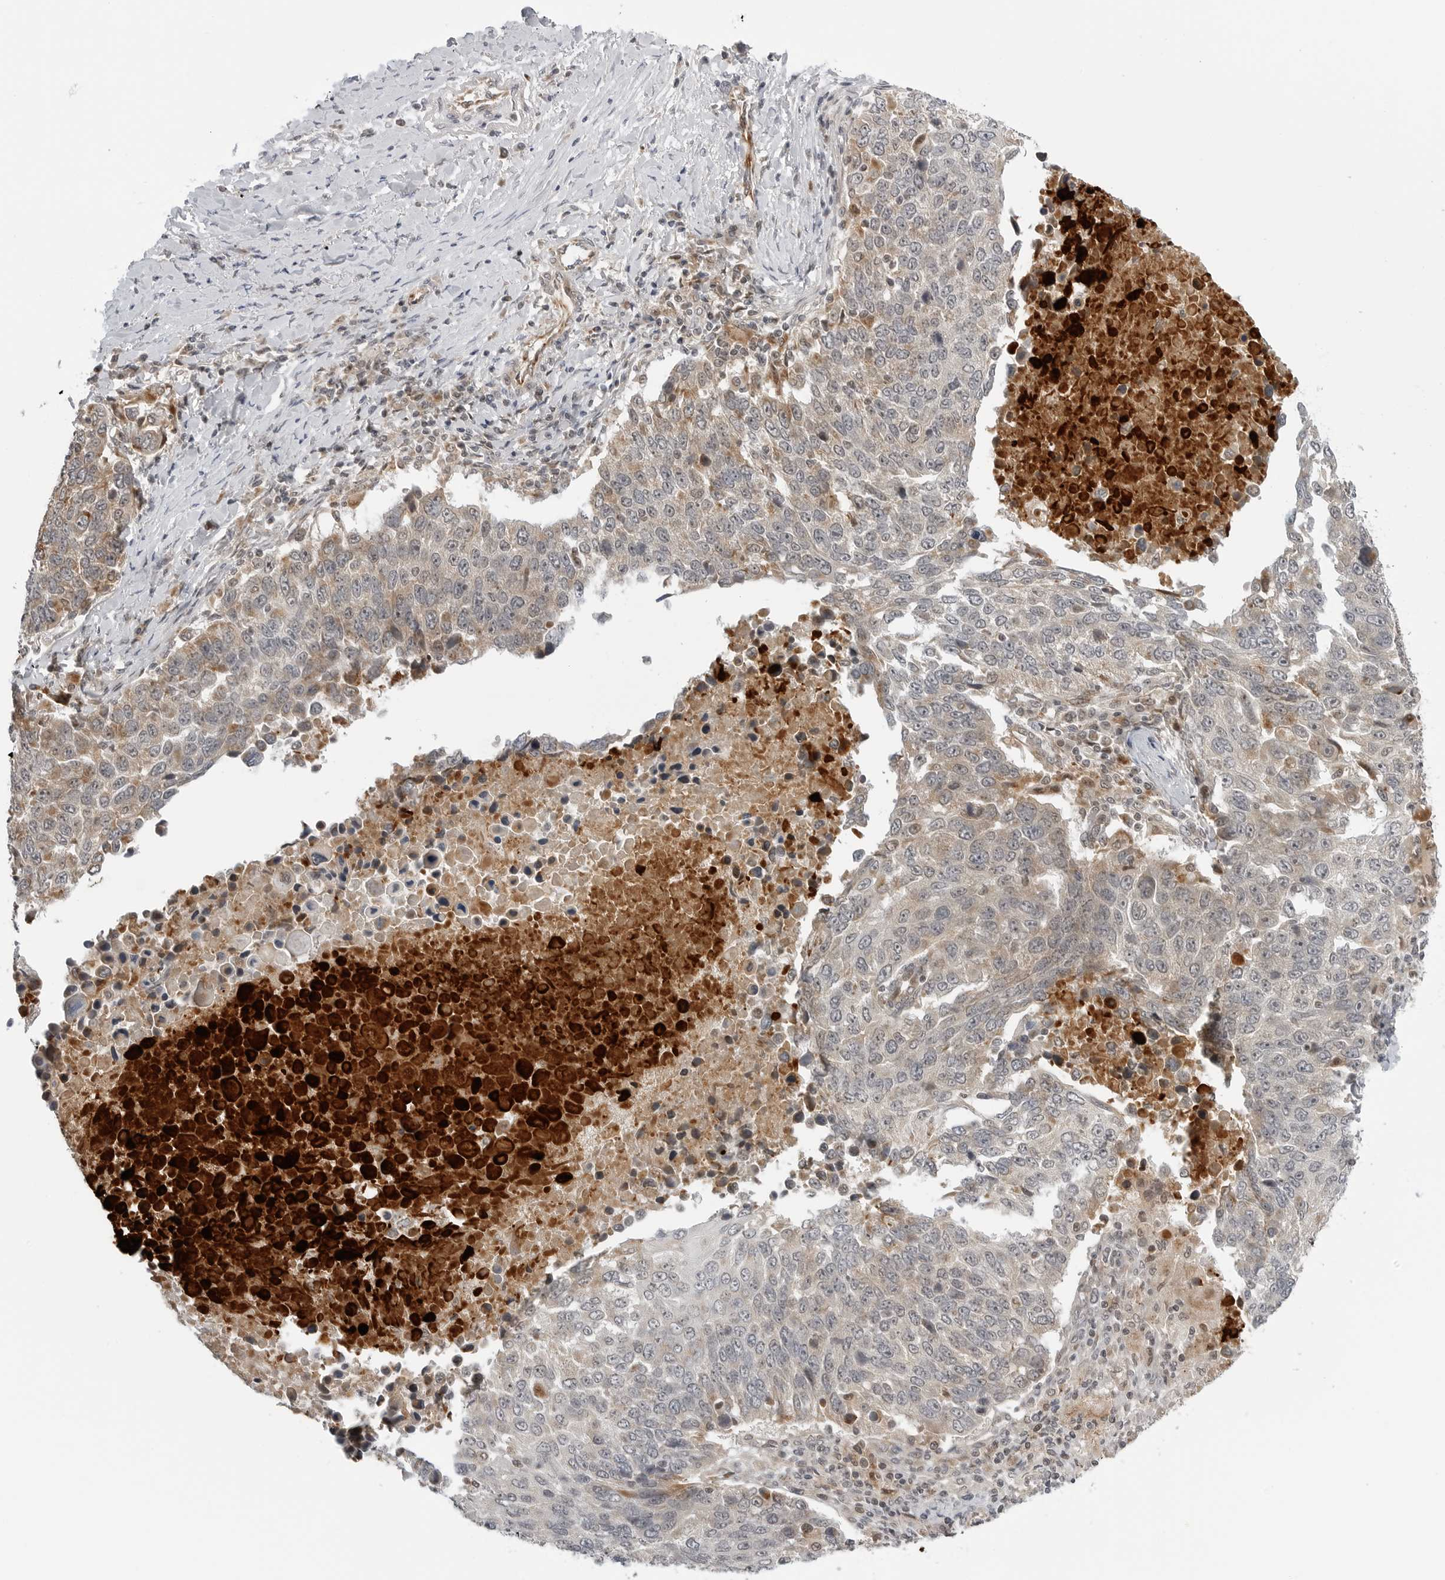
{"staining": {"intensity": "weak", "quantity": "<25%", "location": "cytoplasmic/membranous"}, "tissue": "lung cancer", "cell_type": "Tumor cells", "image_type": "cancer", "snomed": [{"axis": "morphology", "description": "Squamous cell carcinoma, NOS"}, {"axis": "topography", "description": "Lung"}], "caption": "Tumor cells are negative for protein expression in human lung cancer (squamous cell carcinoma).", "gene": "PEX2", "patient": {"sex": "male", "age": 66}}